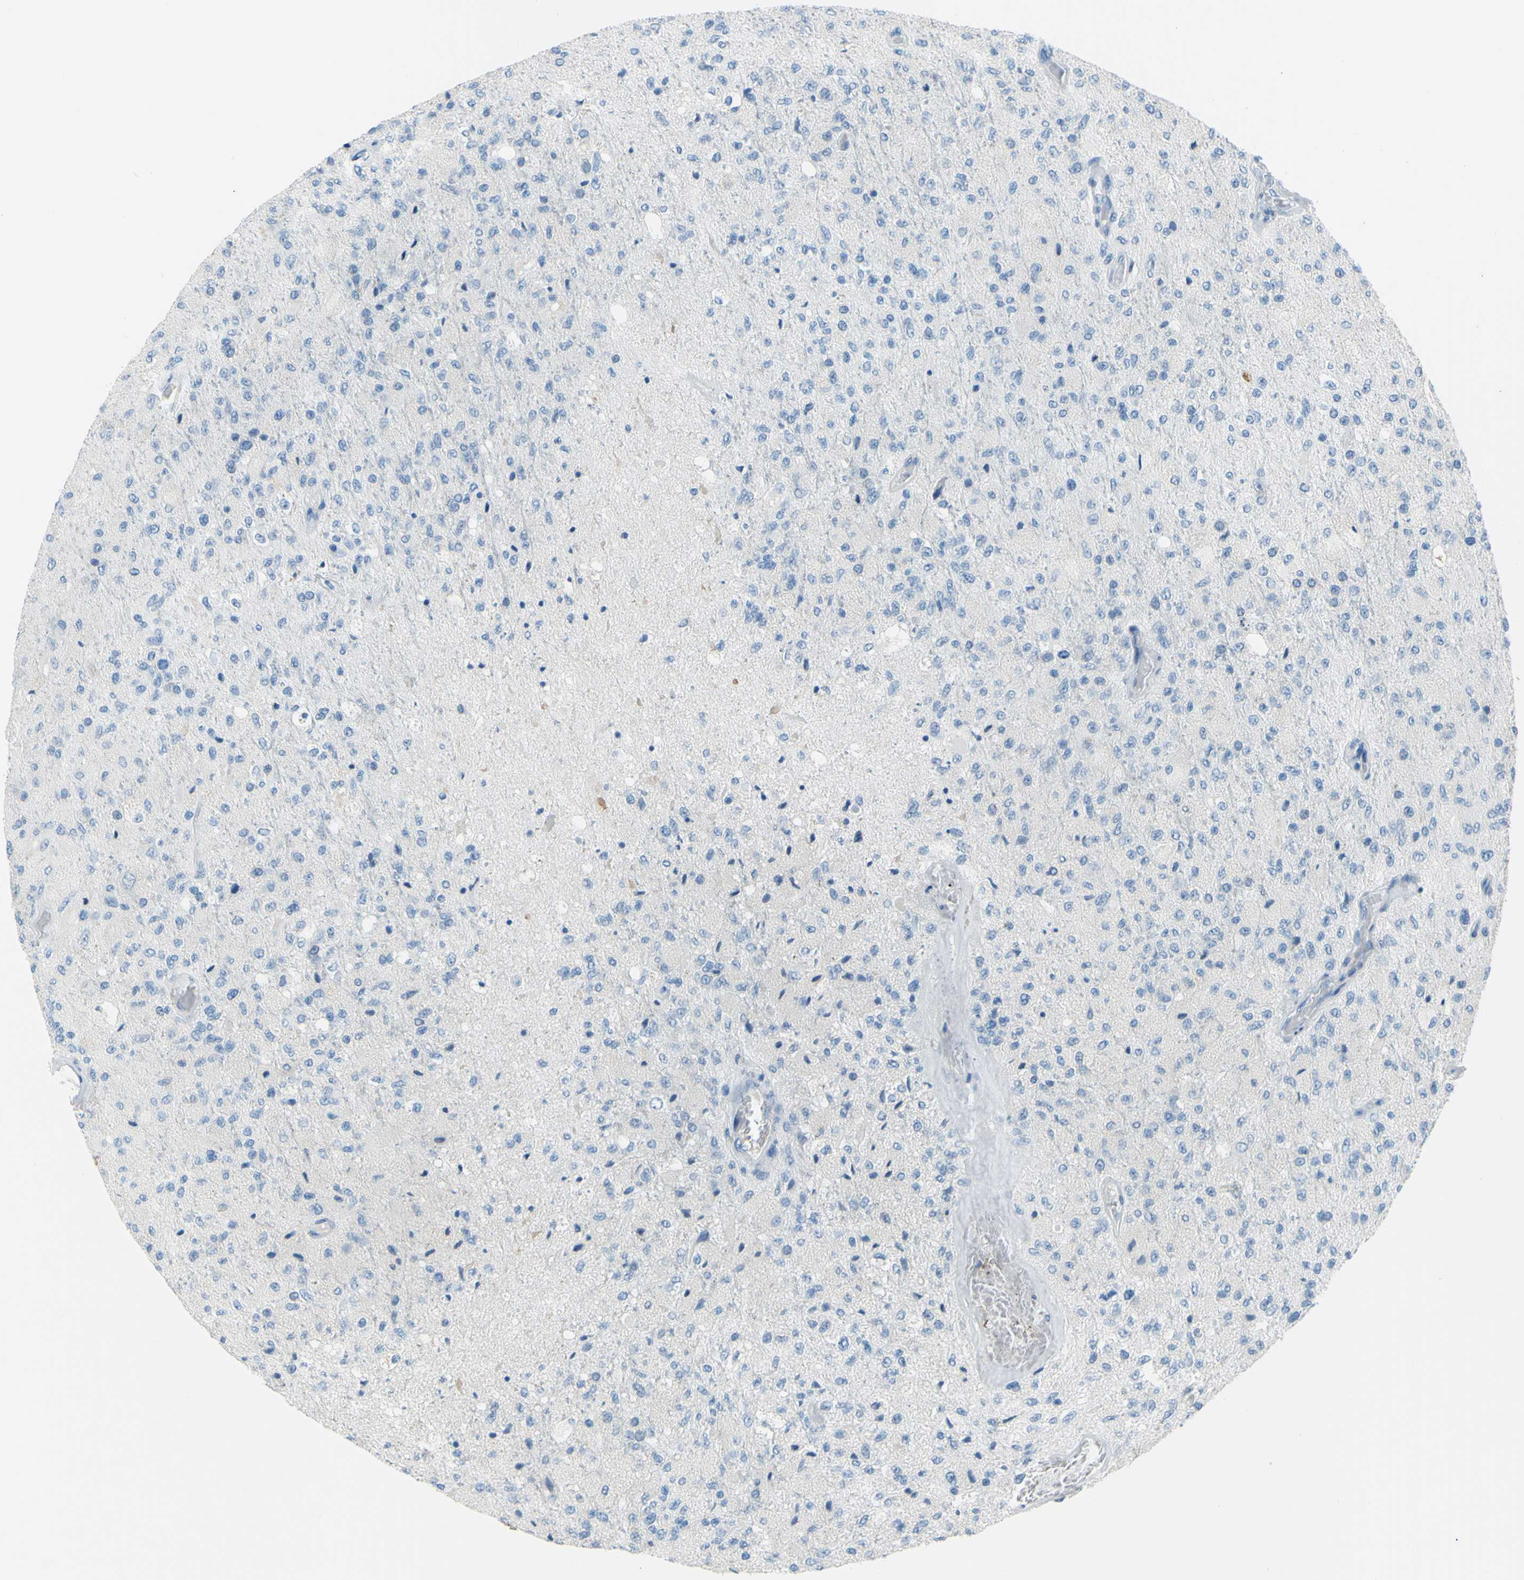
{"staining": {"intensity": "negative", "quantity": "none", "location": "none"}, "tissue": "glioma", "cell_type": "Tumor cells", "image_type": "cancer", "snomed": [{"axis": "morphology", "description": "Normal tissue, NOS"}, {"axis": "morphology", "description": "Glioma, malignant, High grade"}, {"axis": "topography", "description": "Cerebral cortex"}], "caption": "An immunohistochemistry (IHC) image of glioma is shown. There is no staining in tumor cells of glioma.", "gene": "FRMD4B", "patient": {"sex": "male", "age": 77}}